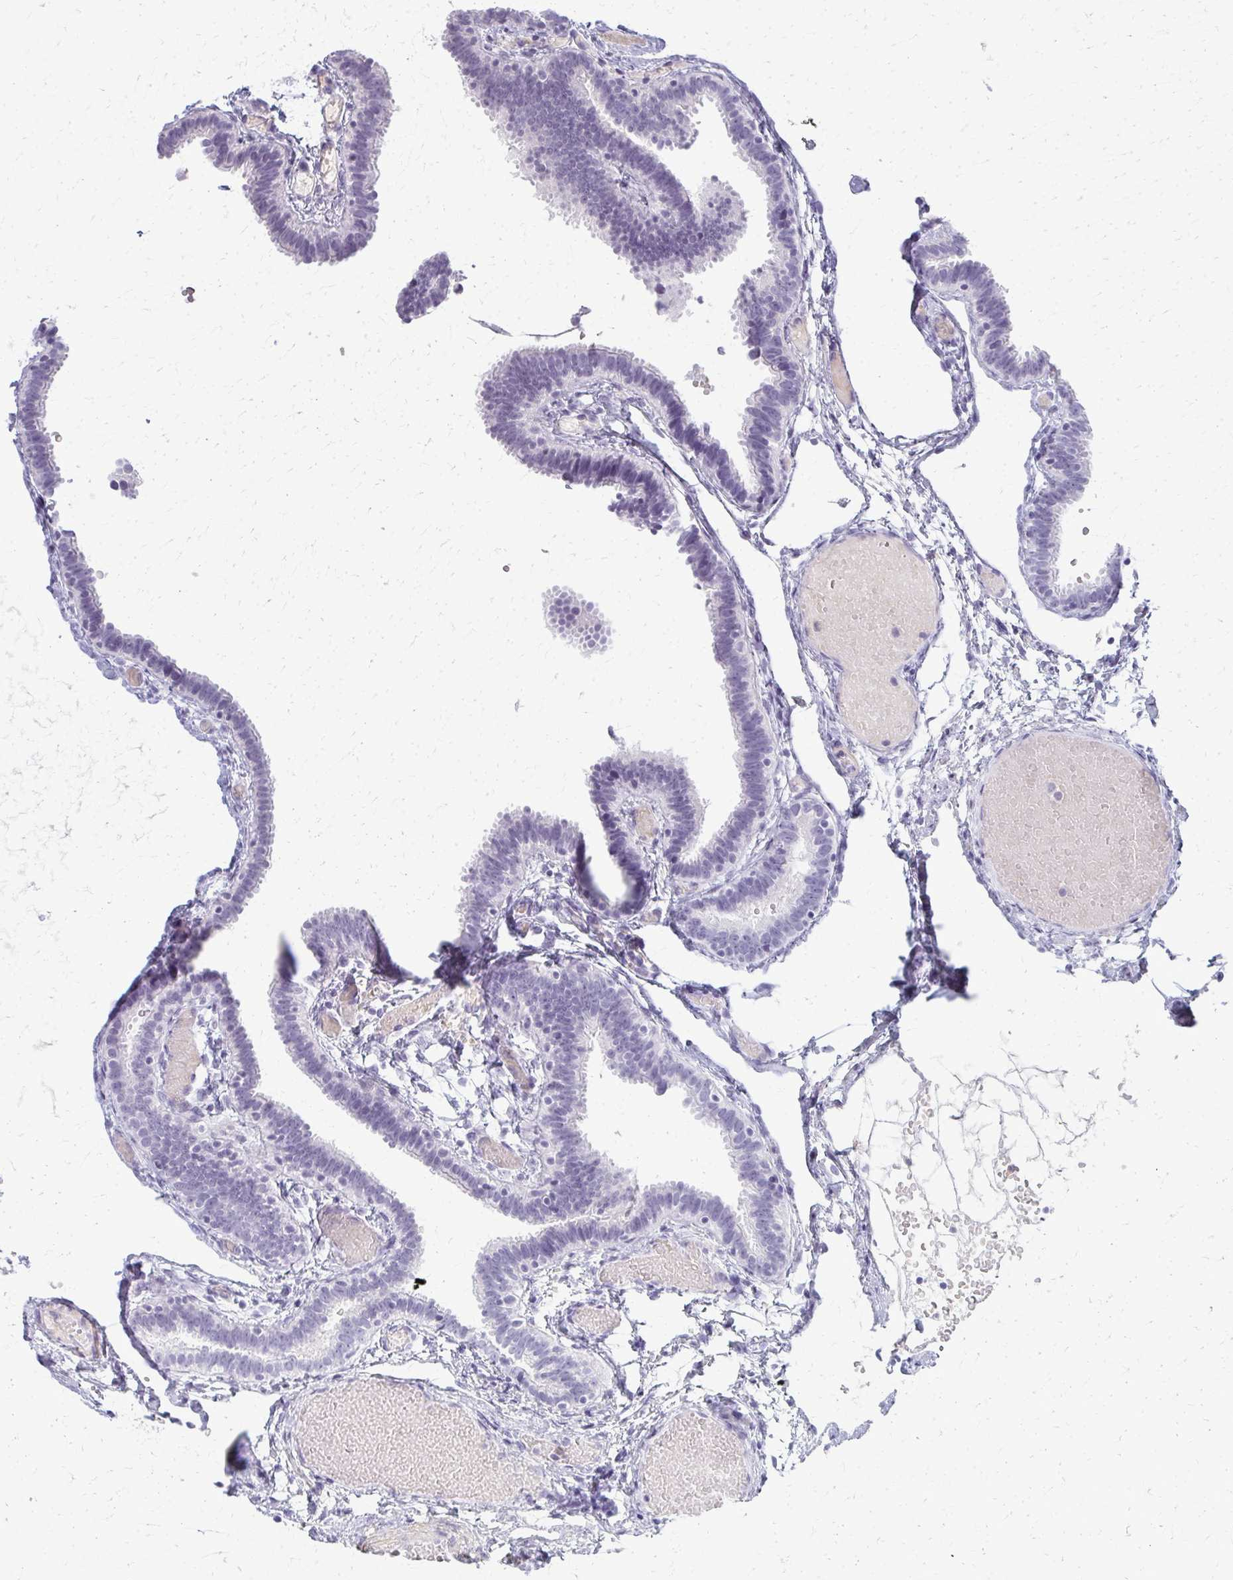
{"staining": {"intensity": "negative", "quantity": "none", "location": "none"}, "tissue": "fallopian tube", "cell_type": "Glandular cells", "image_type": "normal", "snomed": [{"axis": "morphology", "description": "Normal tissue, NOS"}, {"axis": "topography", "description": "Fallopian tube"}], "caption": "This image is of unremarkable fallopian tube stained with IHC to label a protein in brown with the nuclei are counter-stained blue. There is no expression in glandular cells. (Stains: DAB immunohistochemistry with hematoxylin counter stain, Microscopy: brightfield microscopy at high magnification).", "gene": "CA3", "patient": {"sex": "female", "age": 37}}